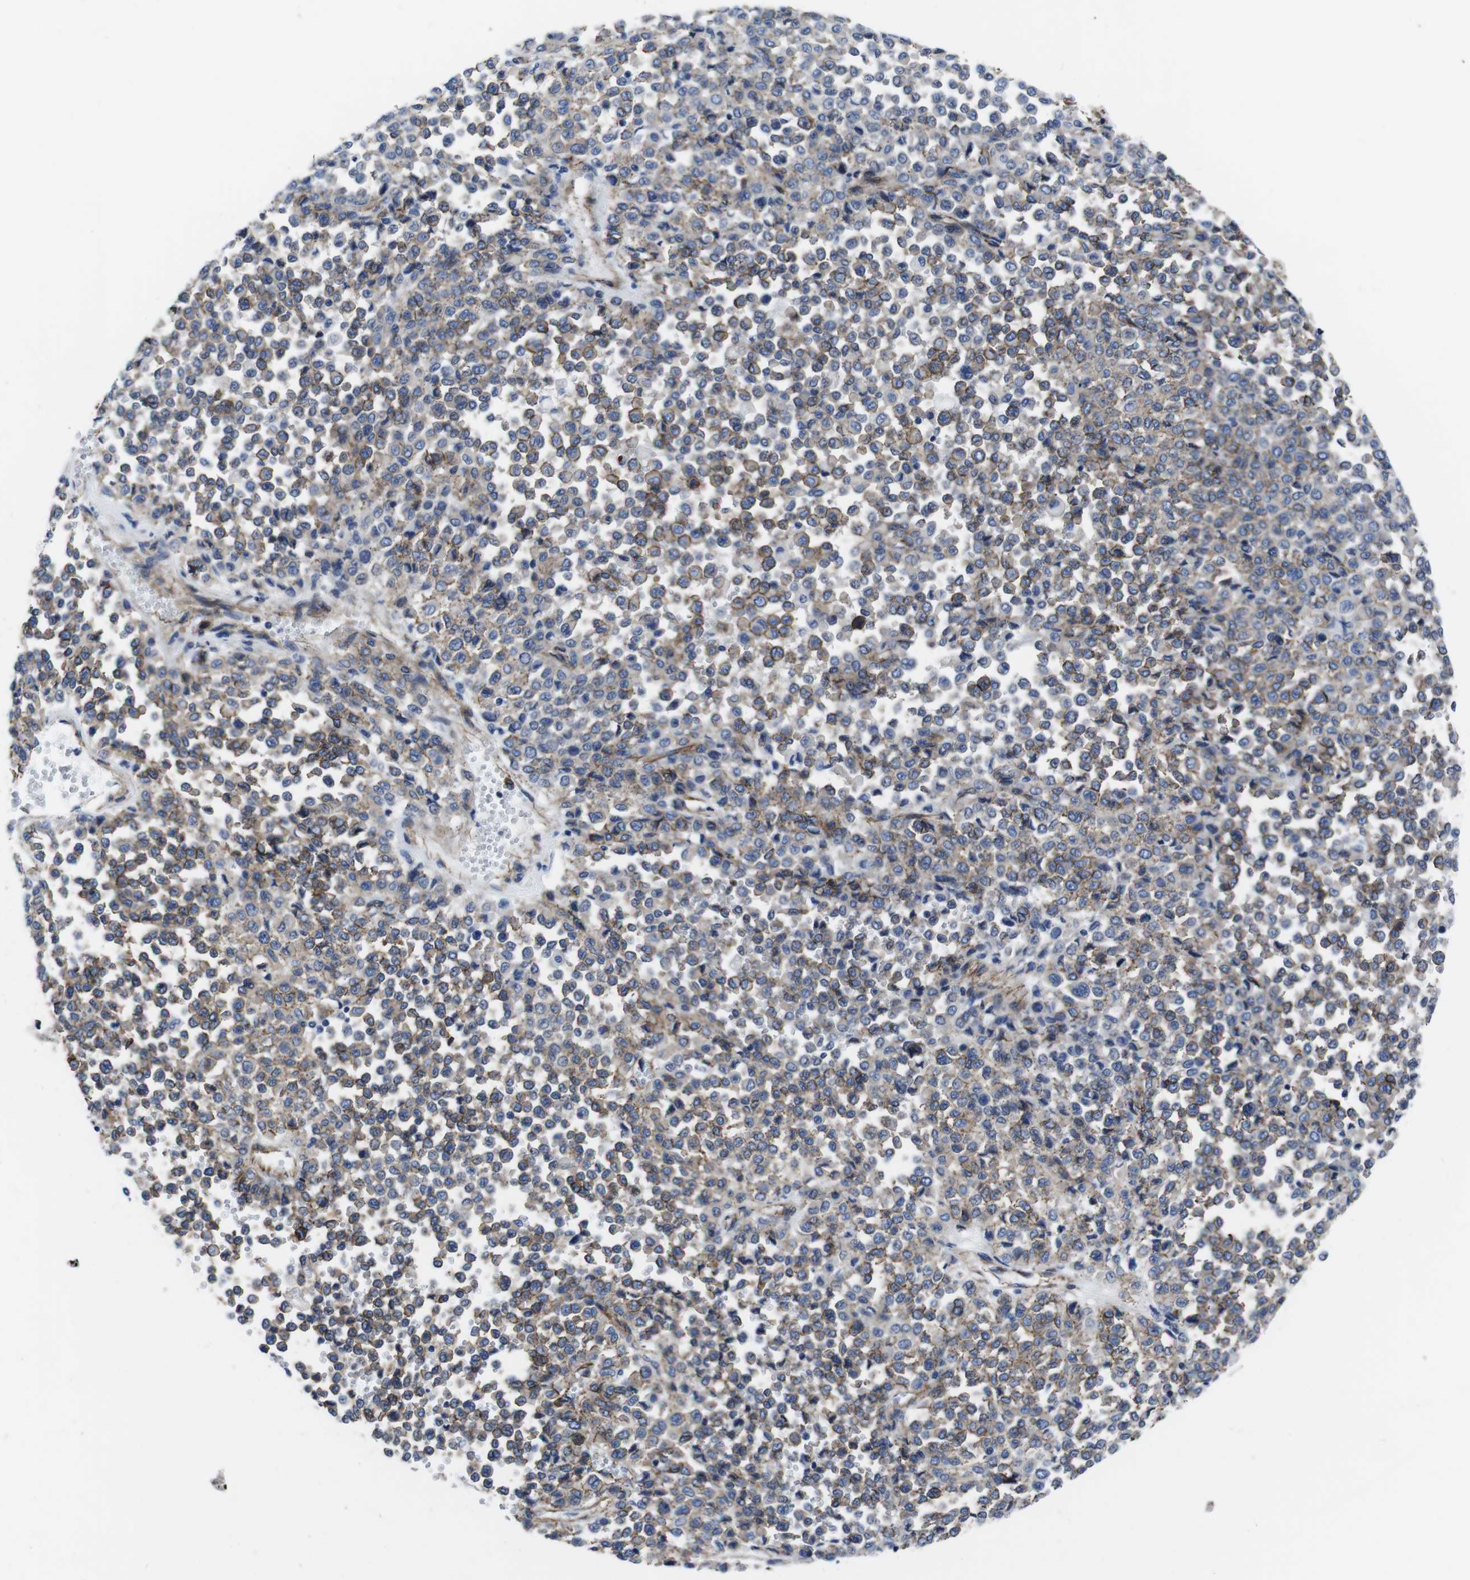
{"staining": {"intensity": "weak", "quantity": "25%-75%", "location": "cytoplasmic/membranous"}, "tissue": "melanoma", "cell_type": "Tumor cells", "image_type": "cancer", "snomed": [{"axis": "morphology", "description": "Malignant melanoma, Metastatic site"}, {"axis": "topography", "description": "Pancreas"}], "caption": "DAB immunohistochemical staining of human melanoma exhibits weak cytoplasmic/membranous protein positivity in approximately 25%-75% of tumor cells. (brown staining indicates protein expression, while blue staining denotes nuclei).", "gene": "NUMB", "patient": {"sex": "female", "age": 30}}